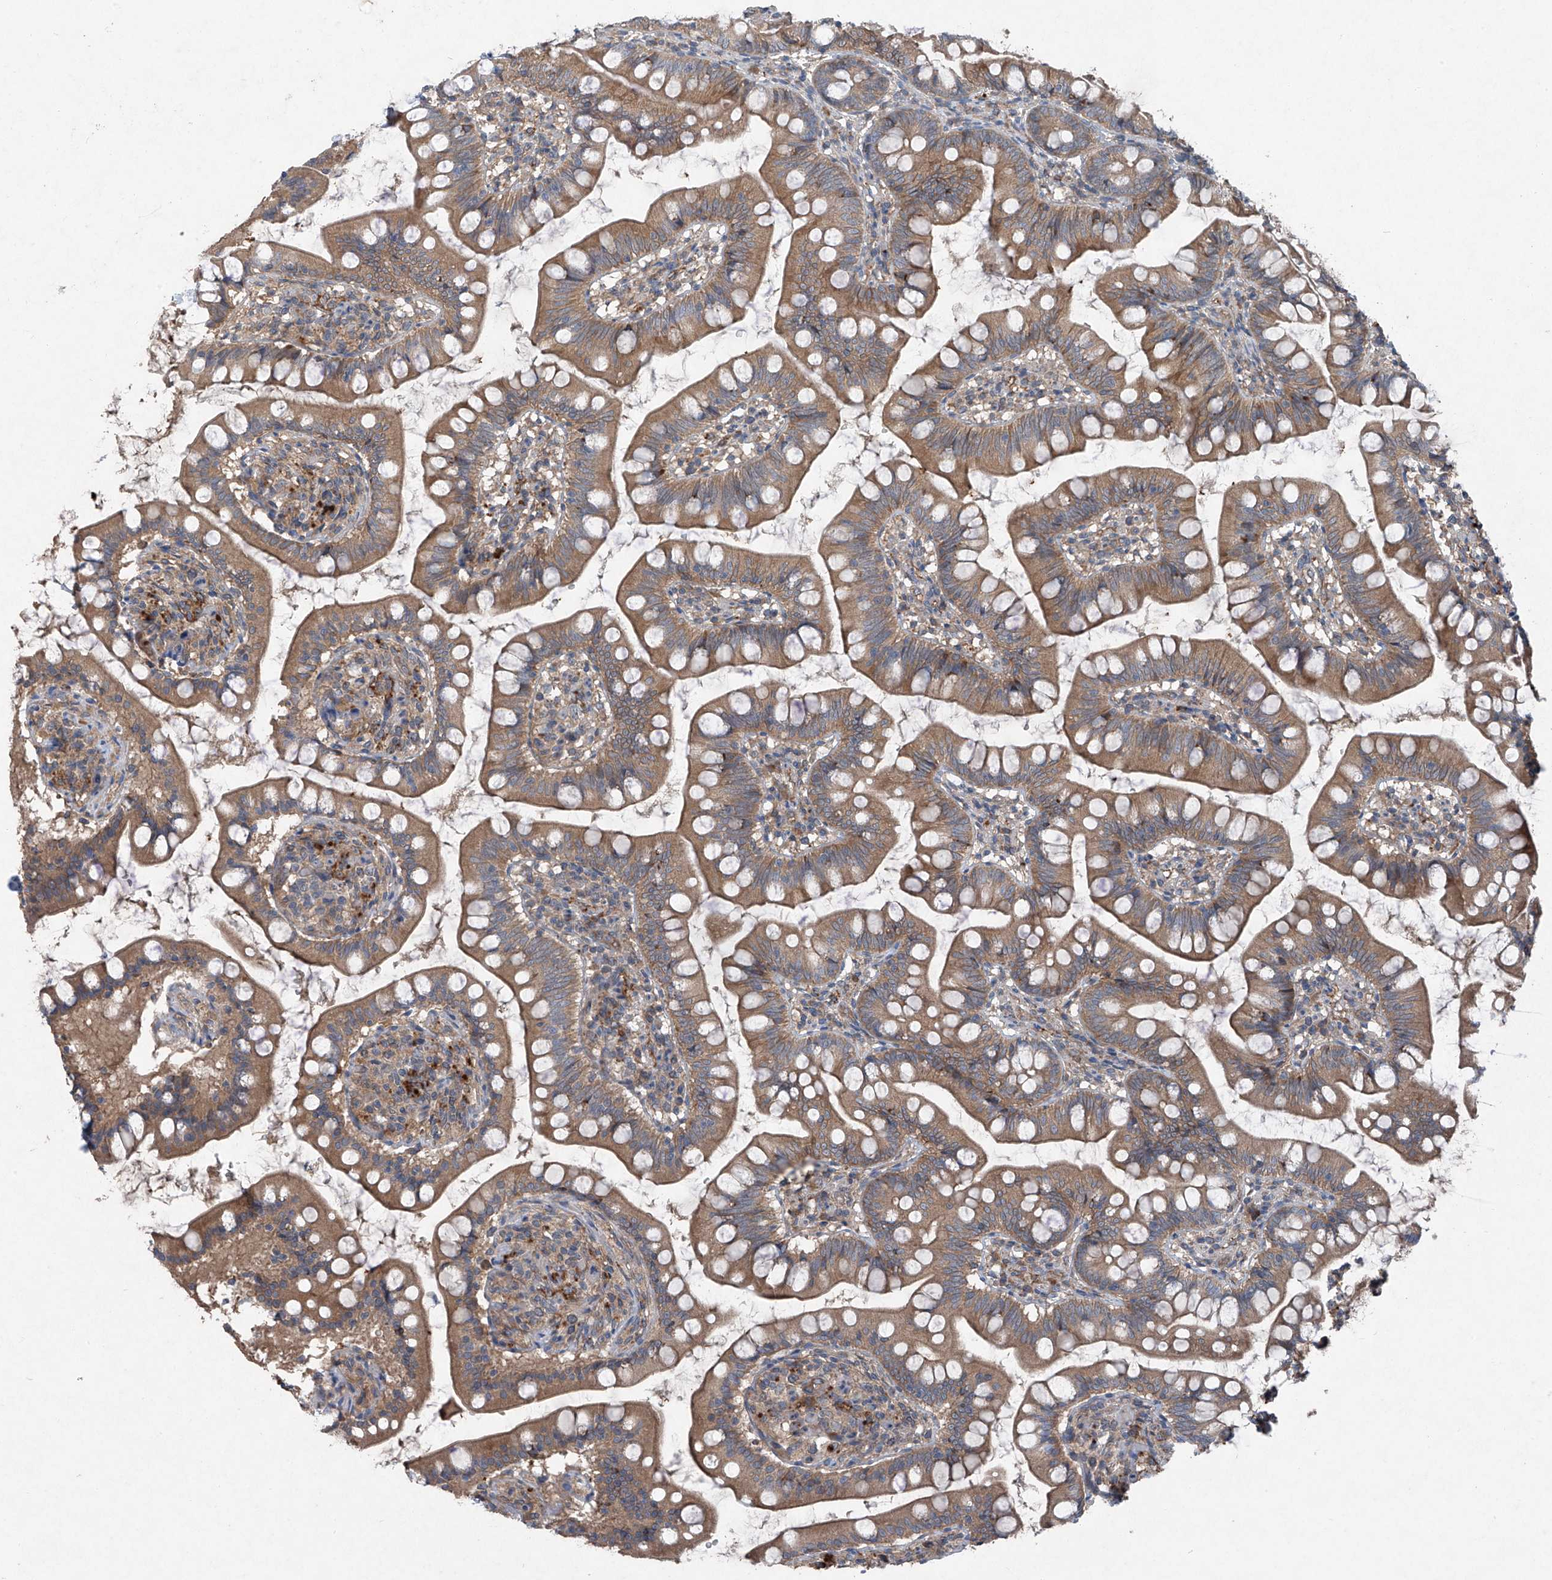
{"staining": {"intensity": "moderate", "quantity": ">75%", "location": "cytoplasmic/membranous"}, "tissue": "small intestine", "cell_type": "Glandular cells", "image_type": "normal", "snomed": [{"axis": "morphology", "description": "Normal tissue, NOS"}, {"axis": "topography", "description": "Small intestine"}], "caption": "Small intestine stained with immunohistochemistry (IHC) exhibits moderate cytoplasmic/membranous staining in approximately >75% of glandular cells. The staining is performed using DAB (3,3'-diaminobenzidine) brown chromogen to label protein expression. The nuclei are counter-stained blue using hematoxylin.", "gene": "FOXRED2", "patient": {"sex": "male", "age": 7}}